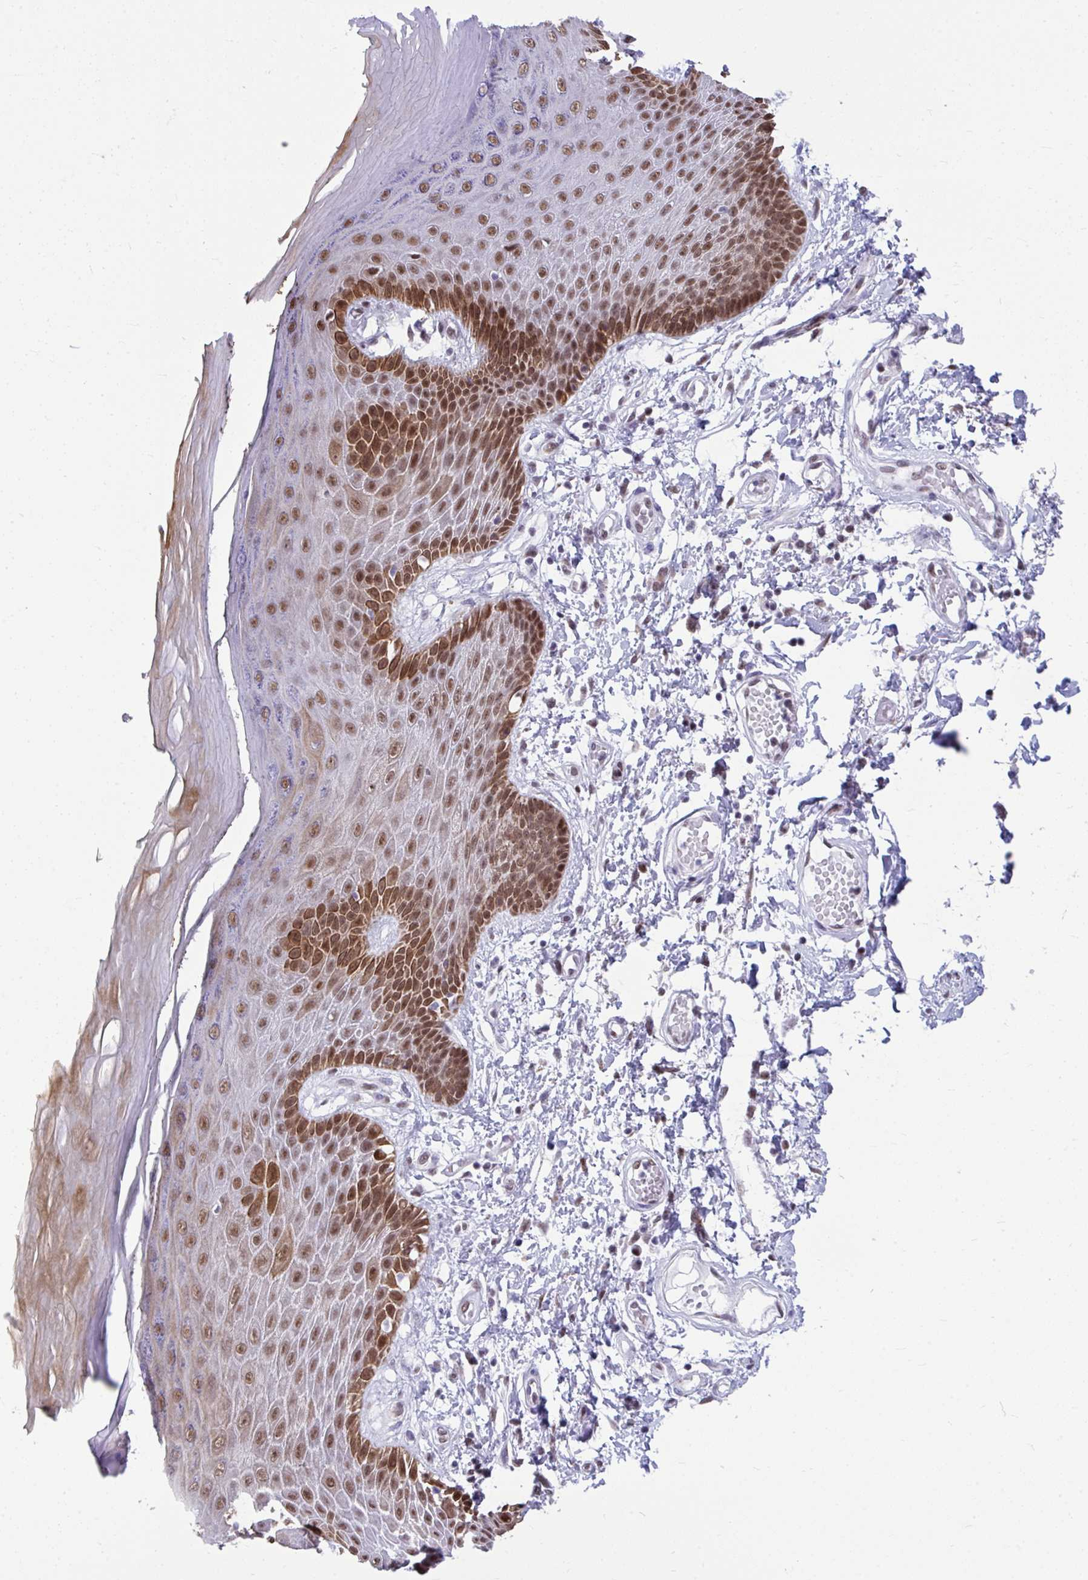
{"staining": {"intensity": "strong", "quantity": ">75%", "location": "nuclear"}, "tissue": "skin", "cell_type": "Epidermal cells", "image_type": "normal", "snomed": [{"axis": "morphology", "description": "Normal tissue, NOS"}, {"axis": "topography", "description": "Anal"}, {"axis": "topography", "description": "Peripheral nerve tissue"}], "caption": "This histopathology image demonstrates IHC staining of unremarkable human skin, with high strong nuclear expression in about >75% of epidermal cells.", "gene": "SLC35C2", "patient": {"sex": "male", "age": 78}}